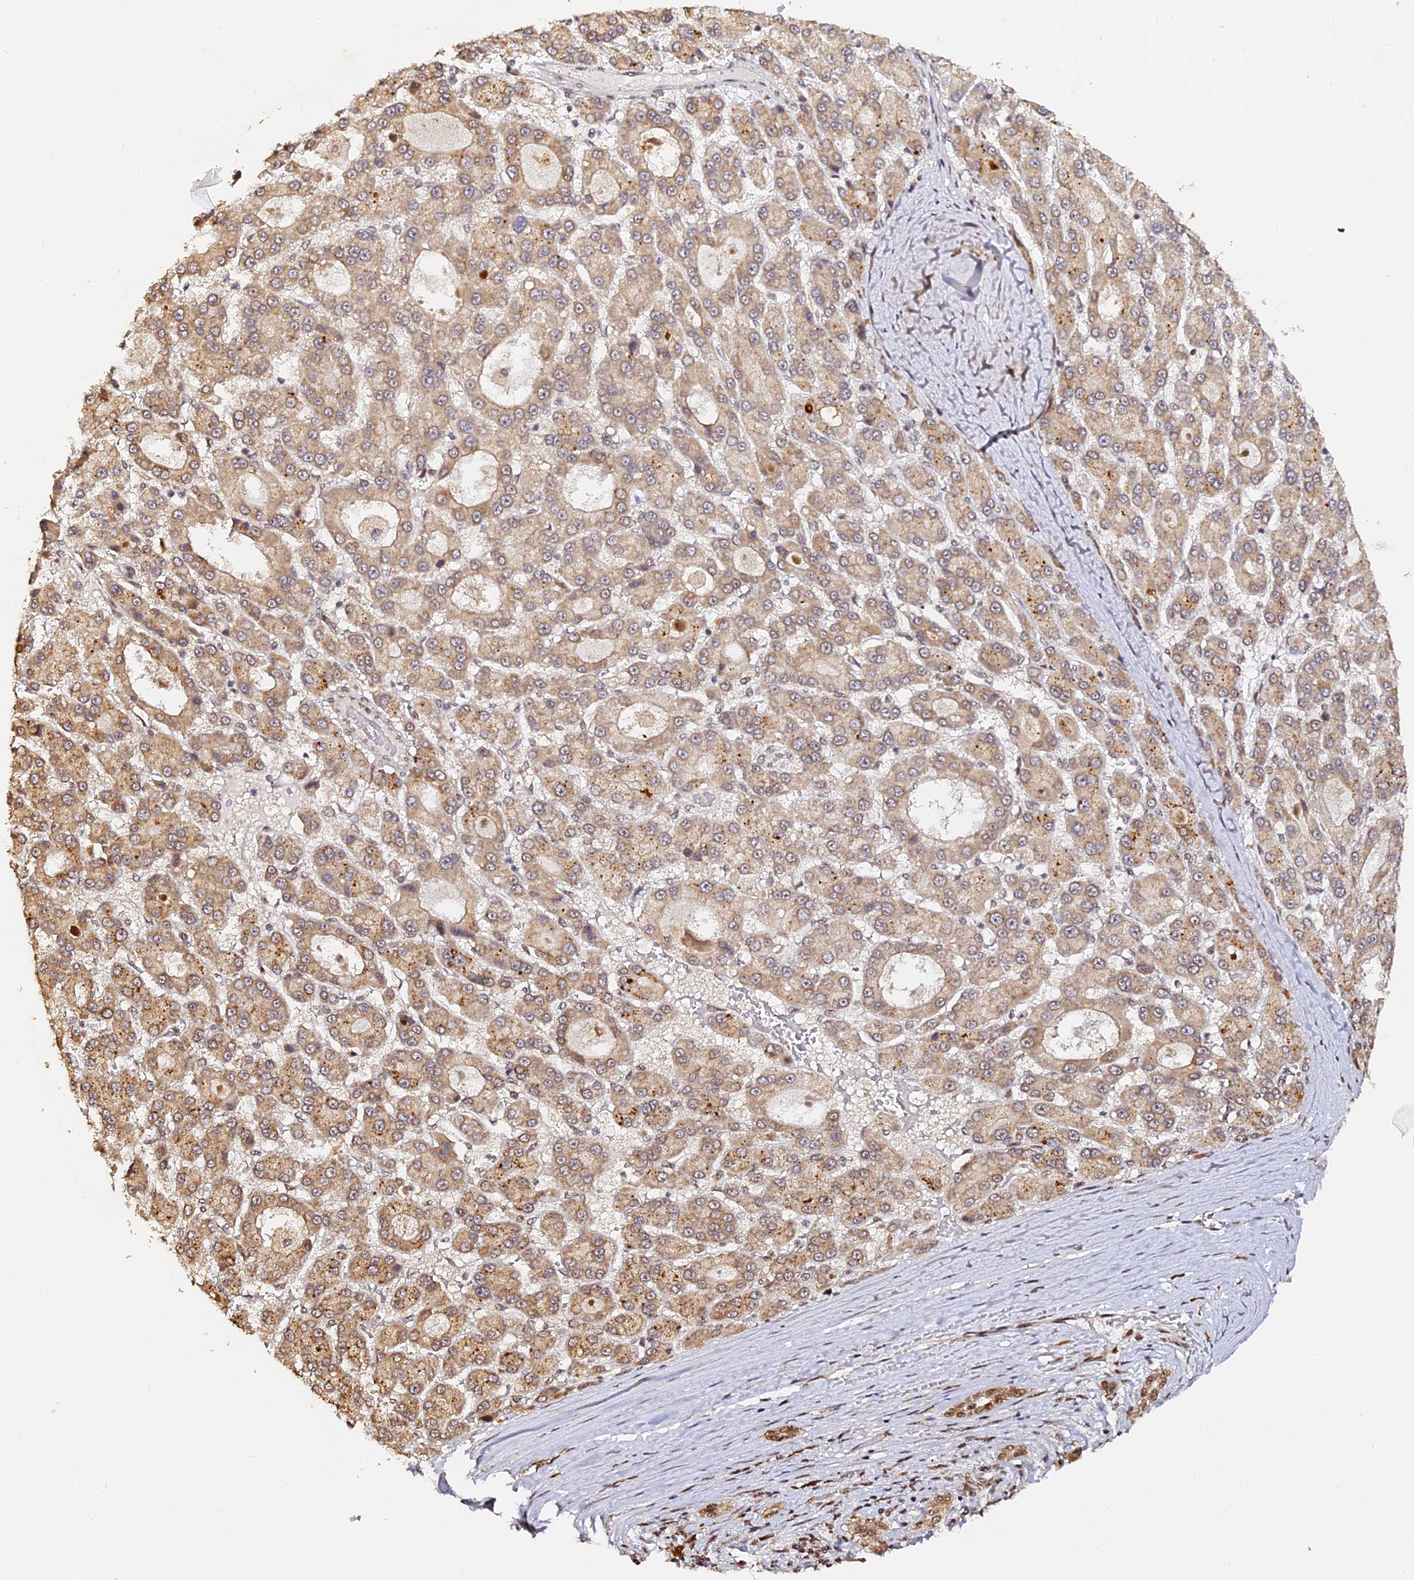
{"staining": {"intensity": "moderate", "quantity": "25%-75%", "location": "cytoplasmic/membranous"}, "tissue": "liver cancer", "cell_type": "Tumor cells", "image_type": "cancer", "snomed": [{"axis": "morphology", "description": "Carcinoma, Hepatocellular, NOS"}, {"axis": "topography", "description": "Liver"}], "caption": "An image showing moderate cytoplasmic/membranous staining in about 25%-75% of tumor cells in liver hepatocellular carcinoma, as visualized by brown immunohistochemical staining.", "gene": "MCRS1", "patient": {"sex": "male", "age": 70}}